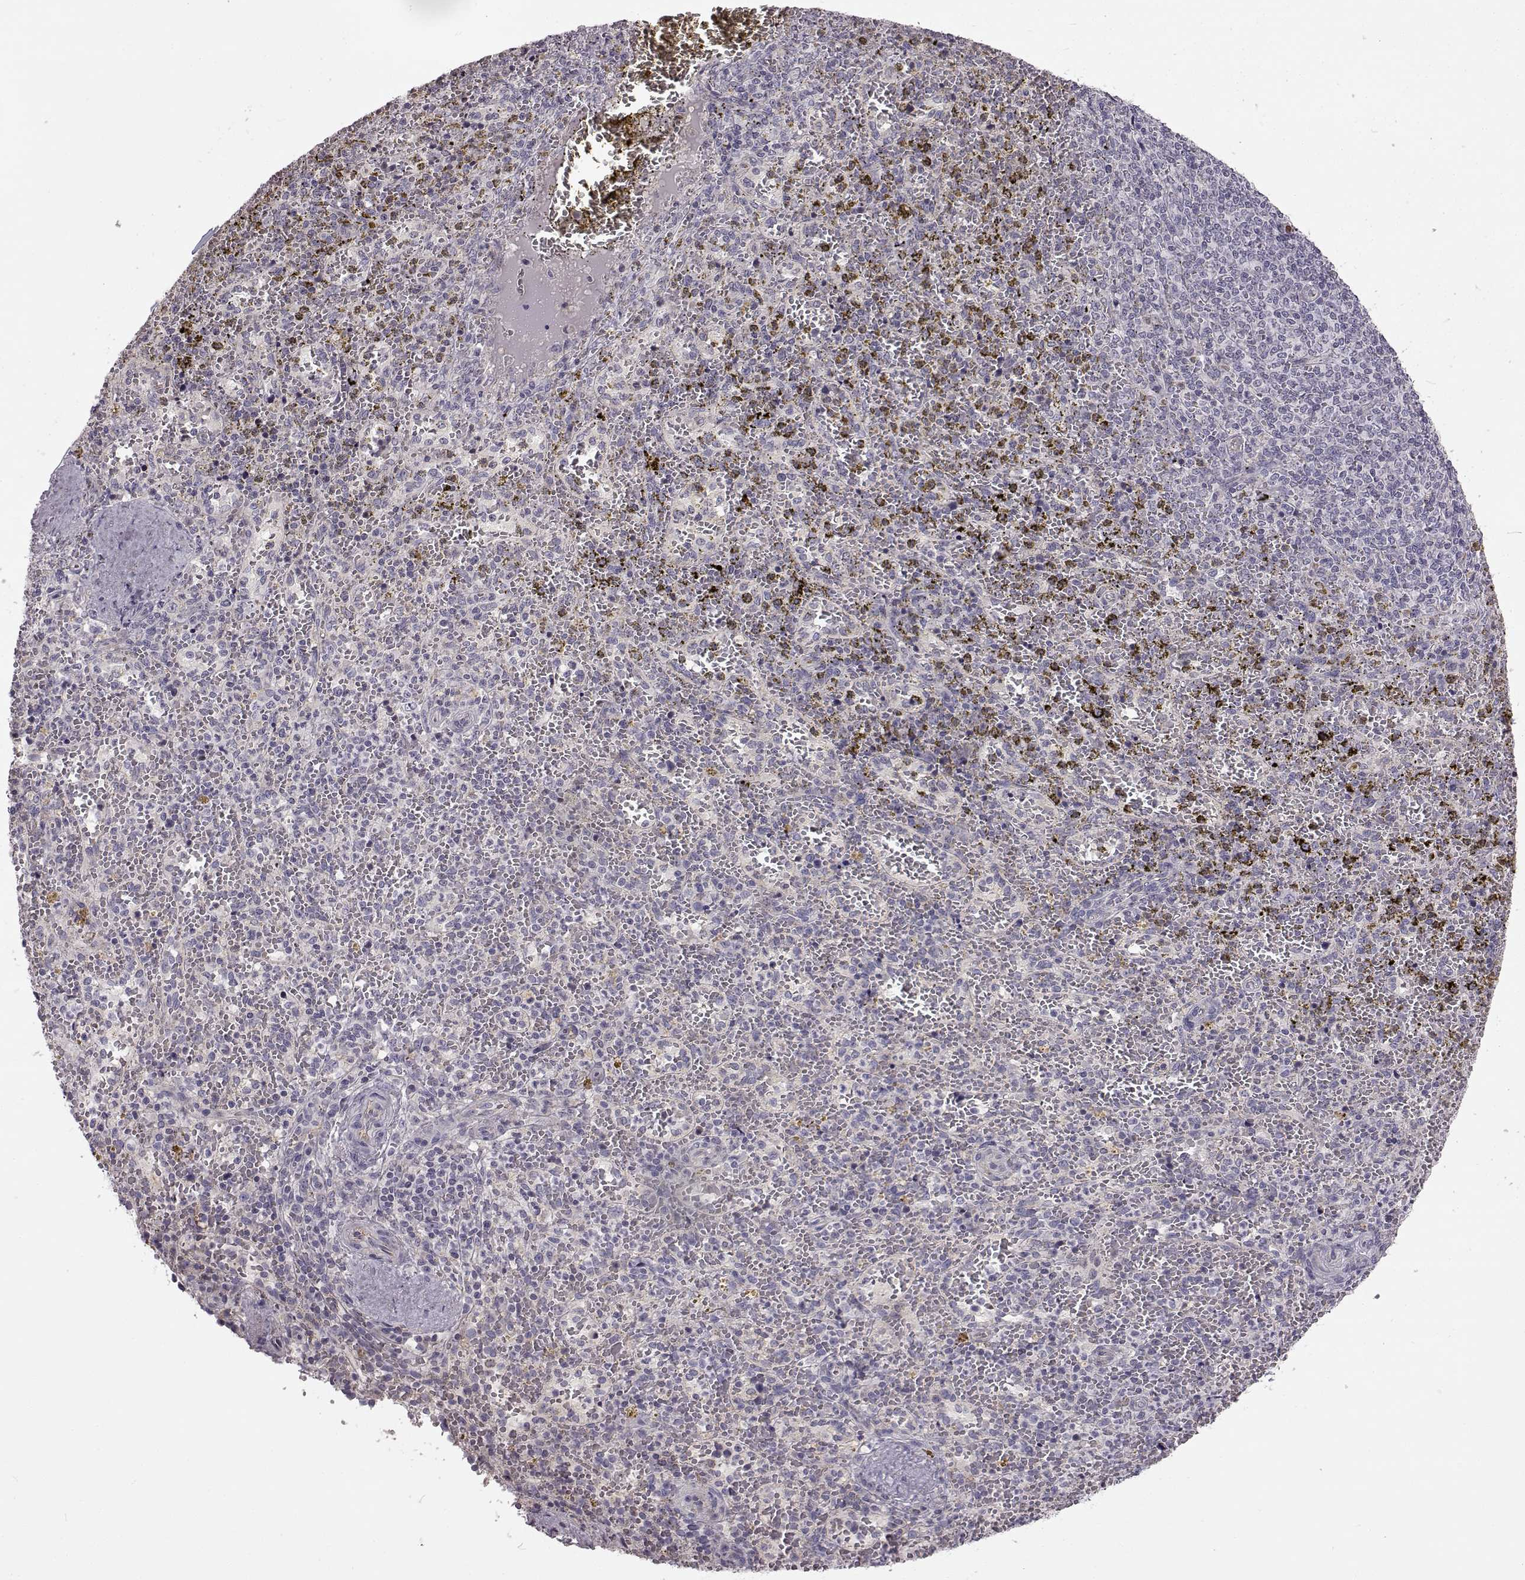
{"staining": {"intensity": "negative", "quantity": "none", "location": "none"}, "tissue": "spleen", "cell_type": "Cells in red pulp", "image_type": "normal", "snomed": [{"axis": "morphology", "description": "Normal tissue, NOS"}, {"axis": "topography", "description": "Spleen"}], "caption": "A photomicrograph of human spleen is negative for staining in cells in red pulp. Brightfield microscopy of immunohistochemistry stained with DAB (3,3'-diaminobenzidine) (brown) and hematoxylin (blue), captured at high magnification.", "gene": "B3GNT6", "patient": {"sex": "female", "age": 50}}